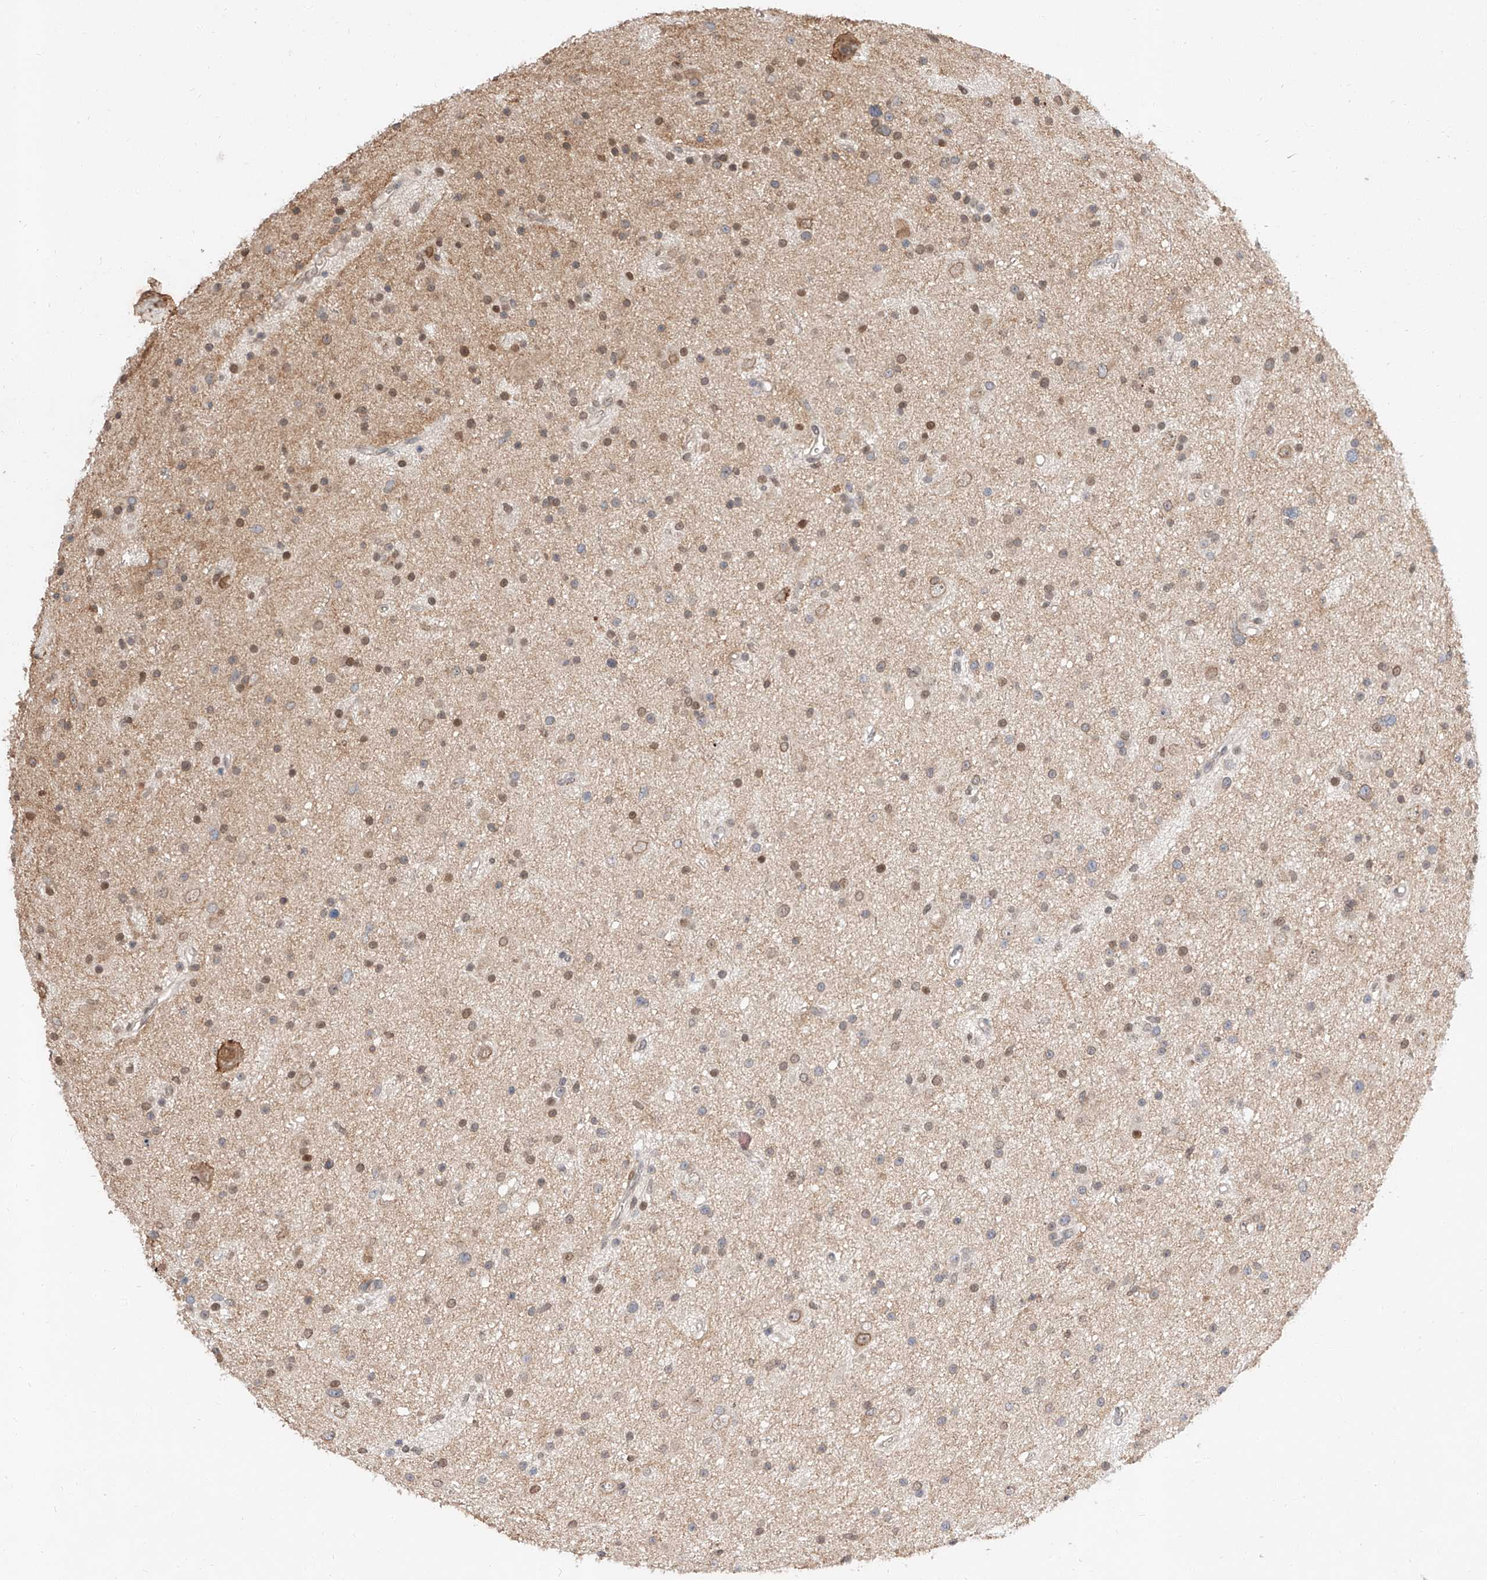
{"staining": {"intensity": "moderate", "quantity": "<25%", "location": "nuclear"}, "tissue": "glioma", "cell_type": "Tumor cells", "image_type": "cancer", "snomed": [{"axis": "morphology", "description": "Glioma, malignant, Low grade"}, {"axis": "topography", "description": "Cerebral cortex"}], "caption": "Tumor cells exhibit low levels of moderate nuclear positivity in about <25% of cells in malignant glioma (low-grade). The staining was performed using DAB, with brown indicating positive protein expression. Nuclei are stained blue with hematoxylin.", "gene": "DIRAS3", "patient": {"sex": "female", "age": 39}}